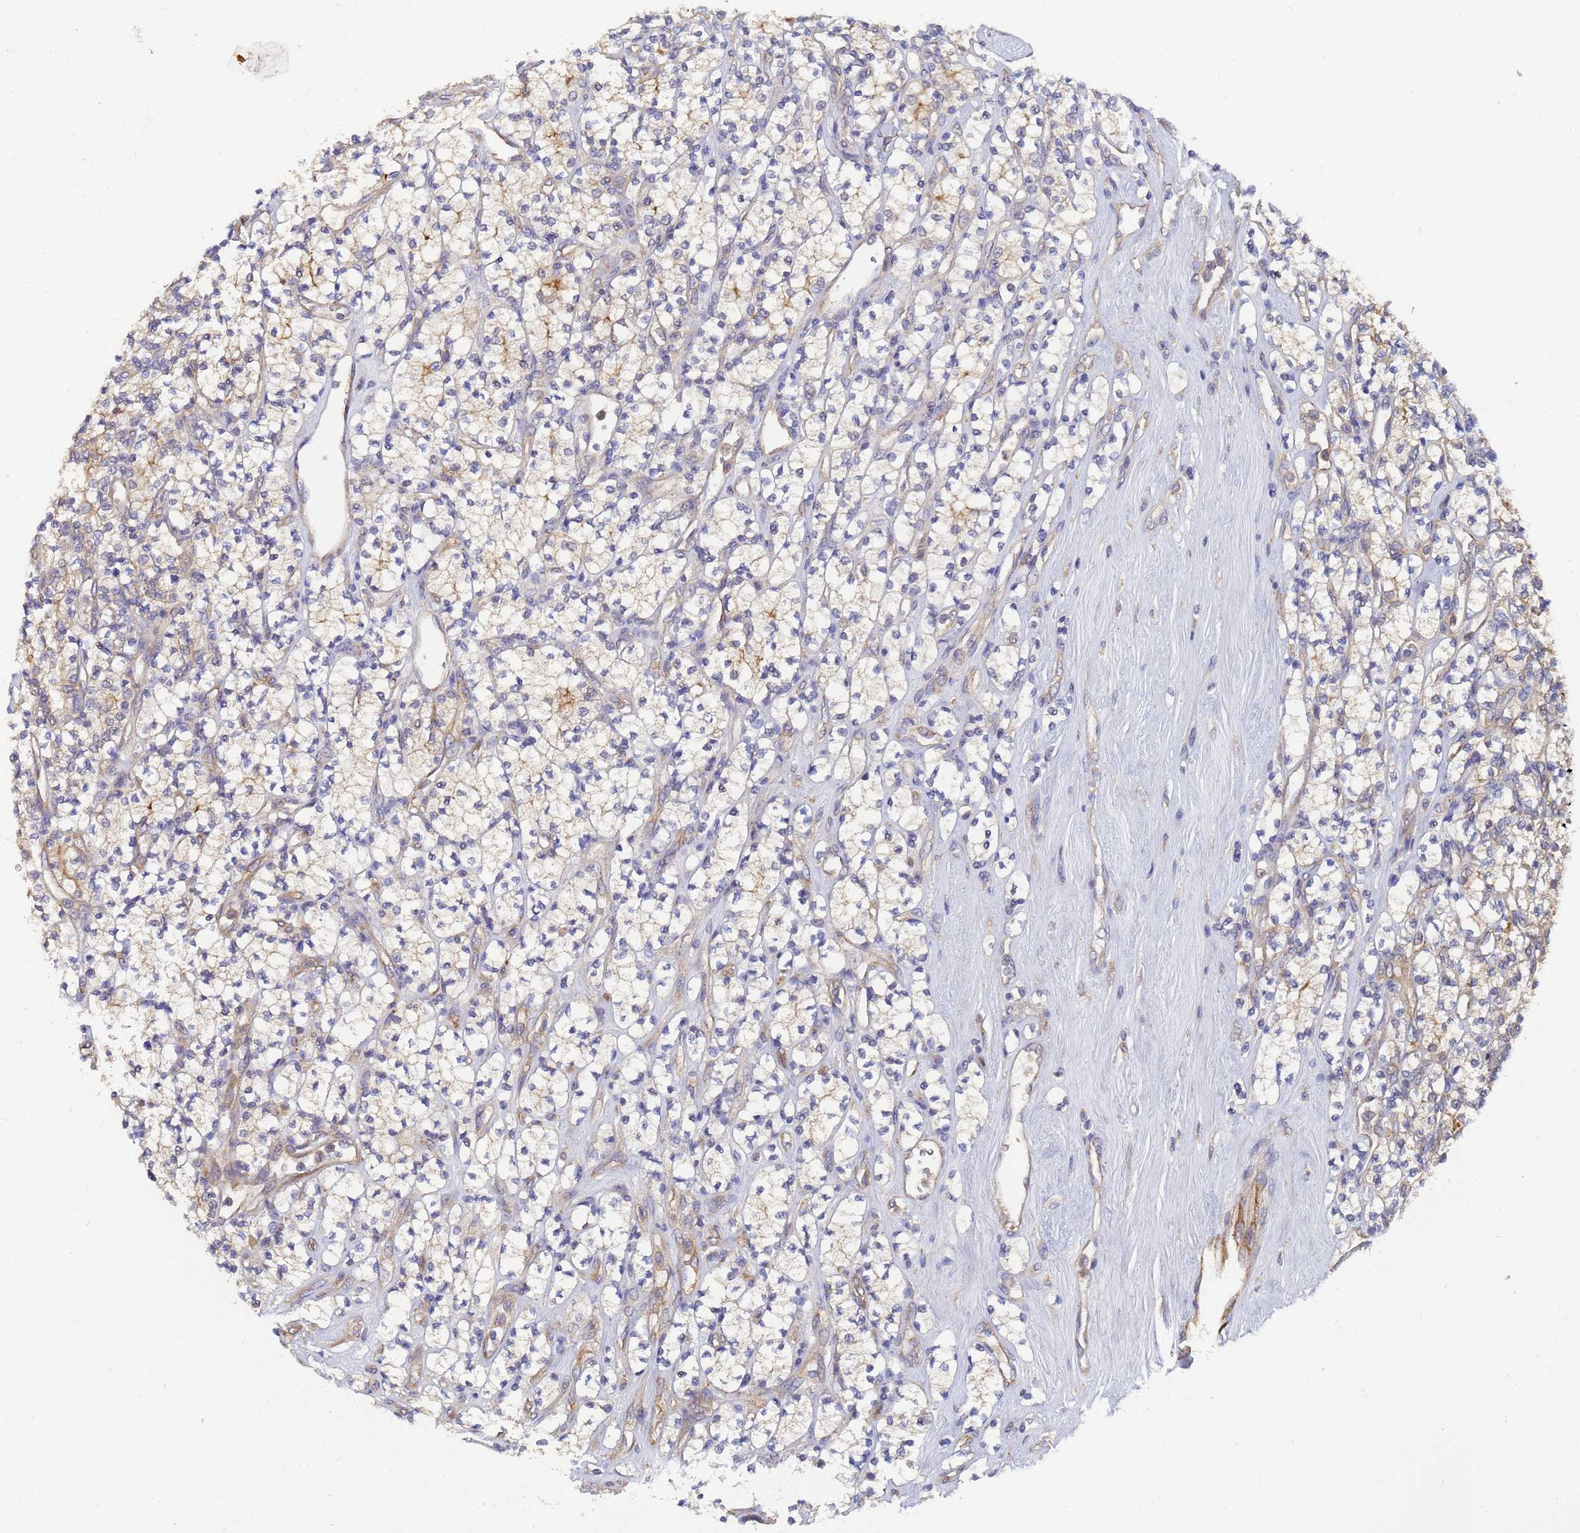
{"staining": {"intensity": "weak", "quantity": "<25%", "location": "cytoplasmic/membranous"}, "tissue": "renal cancer", "cell_type": "Tumor cells", "image_type": "cancer", "snomed": [{"axis": "morphology", "description": "Adenocarcinoma, NOS"}, {"axis": "topography", "description": "Kidney"}], "caption": "There is no significant expression in tumor cells of renal cancer (adenocarcinoma).", "gene": "ALS2CL", "patient": {"sex": "male", "age": 77}}